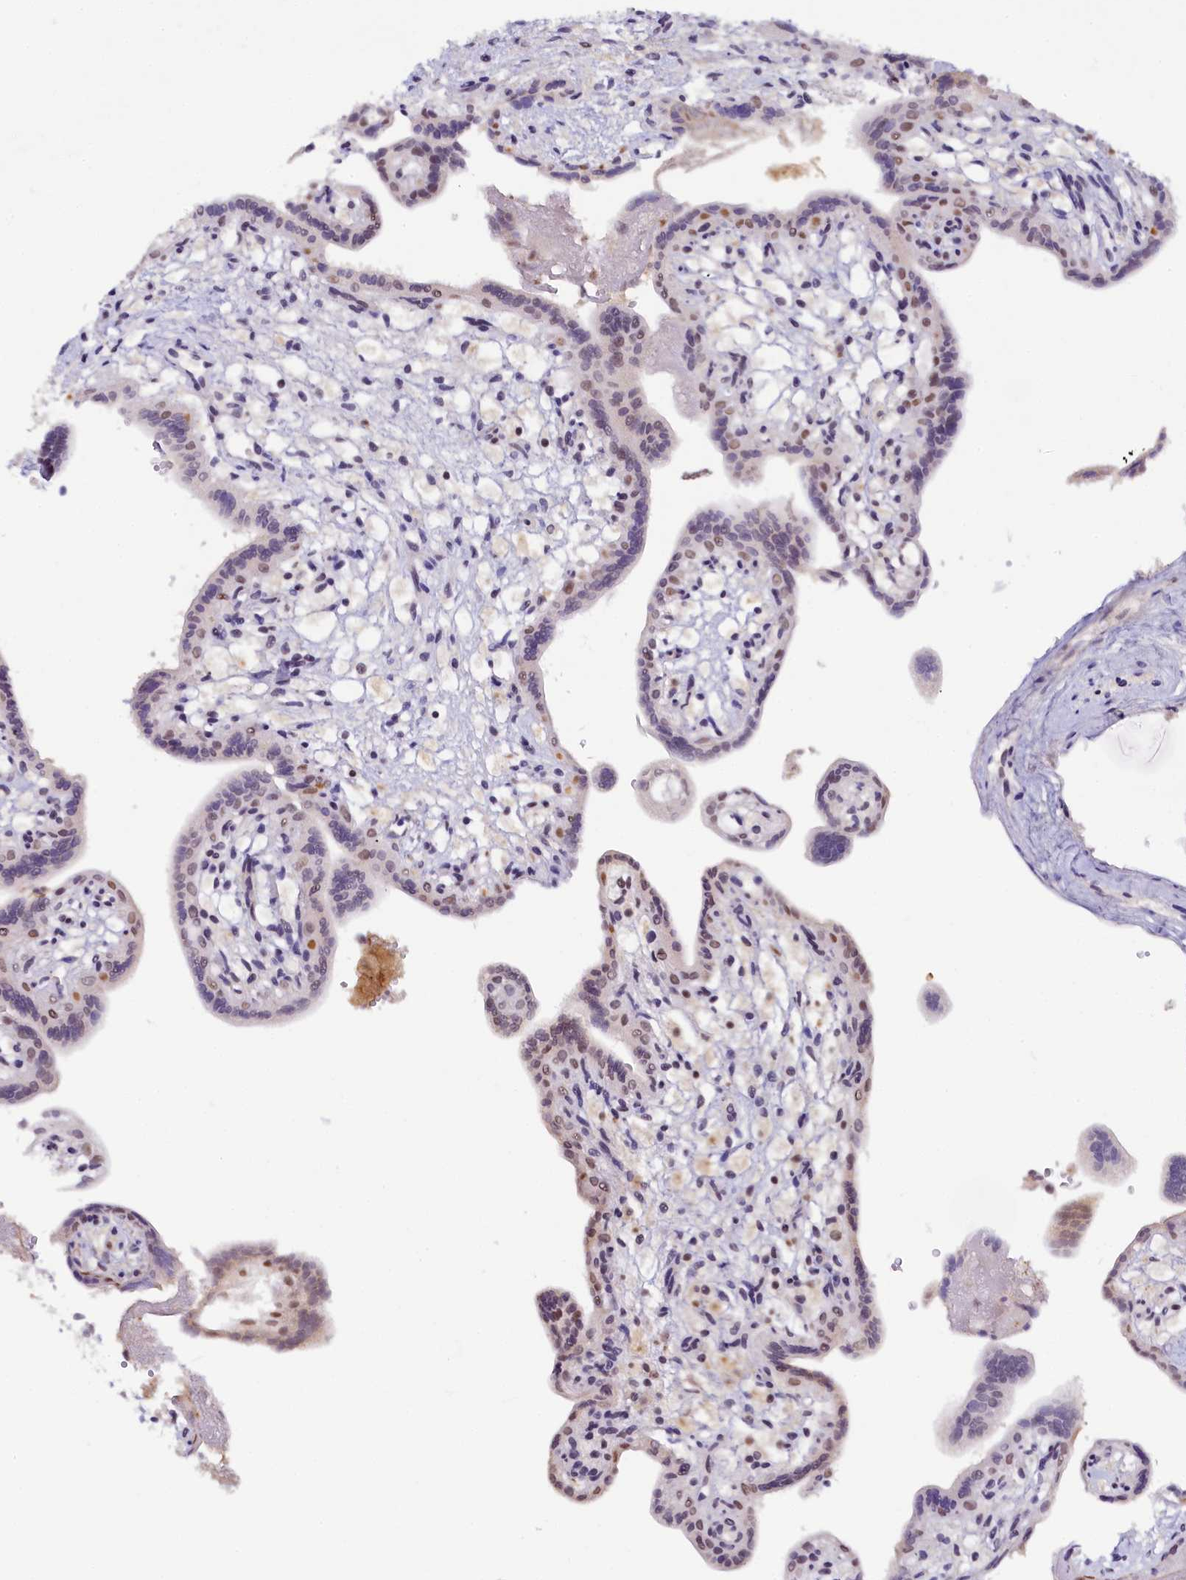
{"staining": {"intensity": "moderate", "quantity": "<25%", "location": "nuclear"}, "tissue": "placenta", "cell_type": "Trophoblastic cells", "image_type": "normal", "snomed": [{"axis": "morphology", "description": "Normal tissue, NOS"}, {"axis": "topography", "description": "Placenta"}], "caption": "Immunohistochemistry (IHC) of unremarkable human placenta displays low levels of moderate nuclear positivity in about <25% of trophoblastic cells.", "gene": "INTS14", "patient": {"sex": "female", "age": 37}}